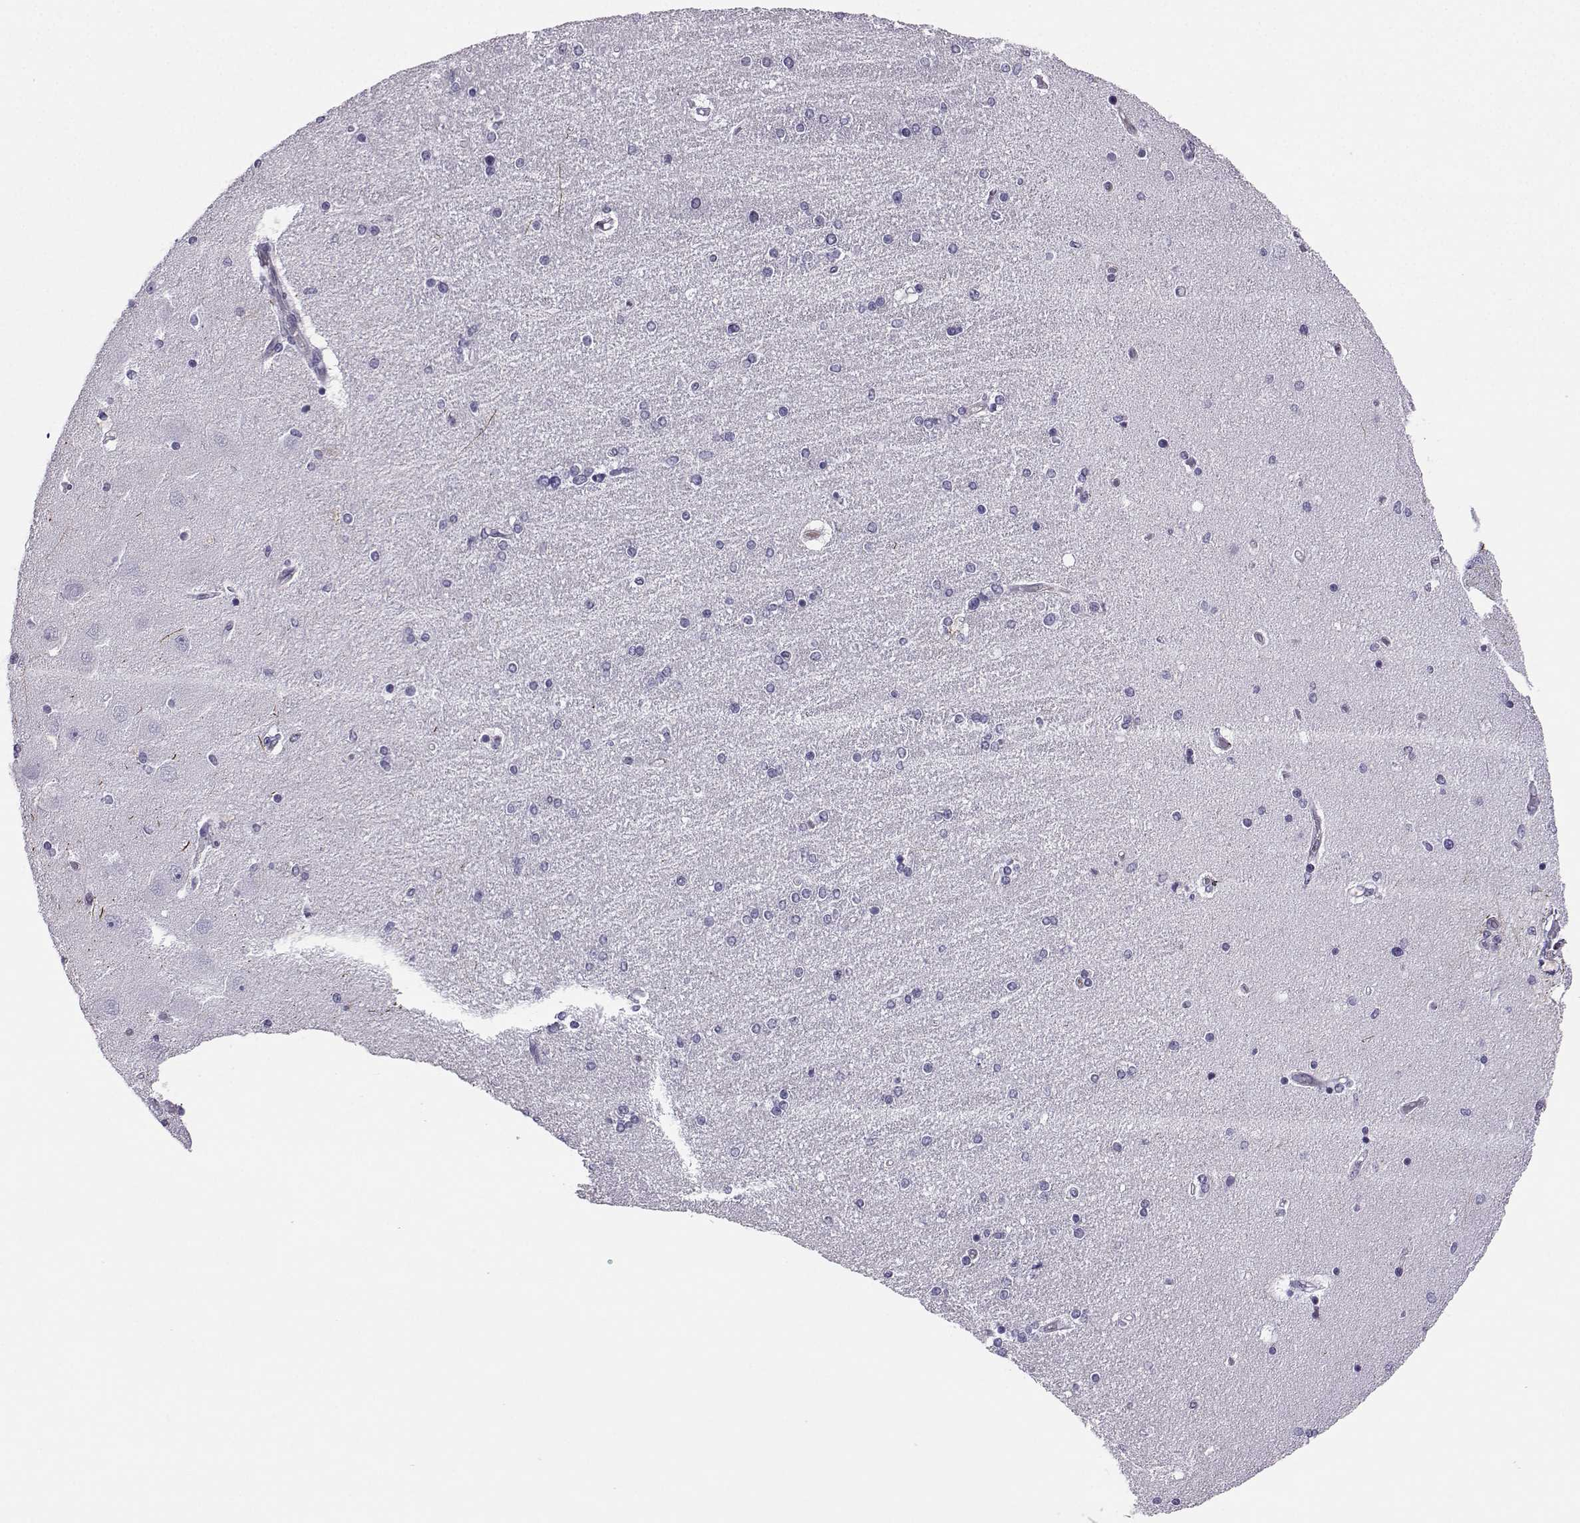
{"staining": {"intensity": "negative", "quantity": "none", "location": "none"}, "tissue": "hippocampus", "cell_type": "Glial cells", "image_type": "normal", "snomed": [{"axis": "morphology", "description": "Normal tissue, NOS"}, {"axis": "topography", "description": "Hippocampus"}], "caption": "IHC micrograph of normal hippocampus: human hippocampus stained with DAB (3,3'-diaminobenzidine) demonstrates no significant protein staining in glial cells. The staining is performed using DAB brown chromogen with nuclei counter-stained in using hematoxylin.", "gene": "LHX1", "patient": {"sex": "female", "age": 54}}